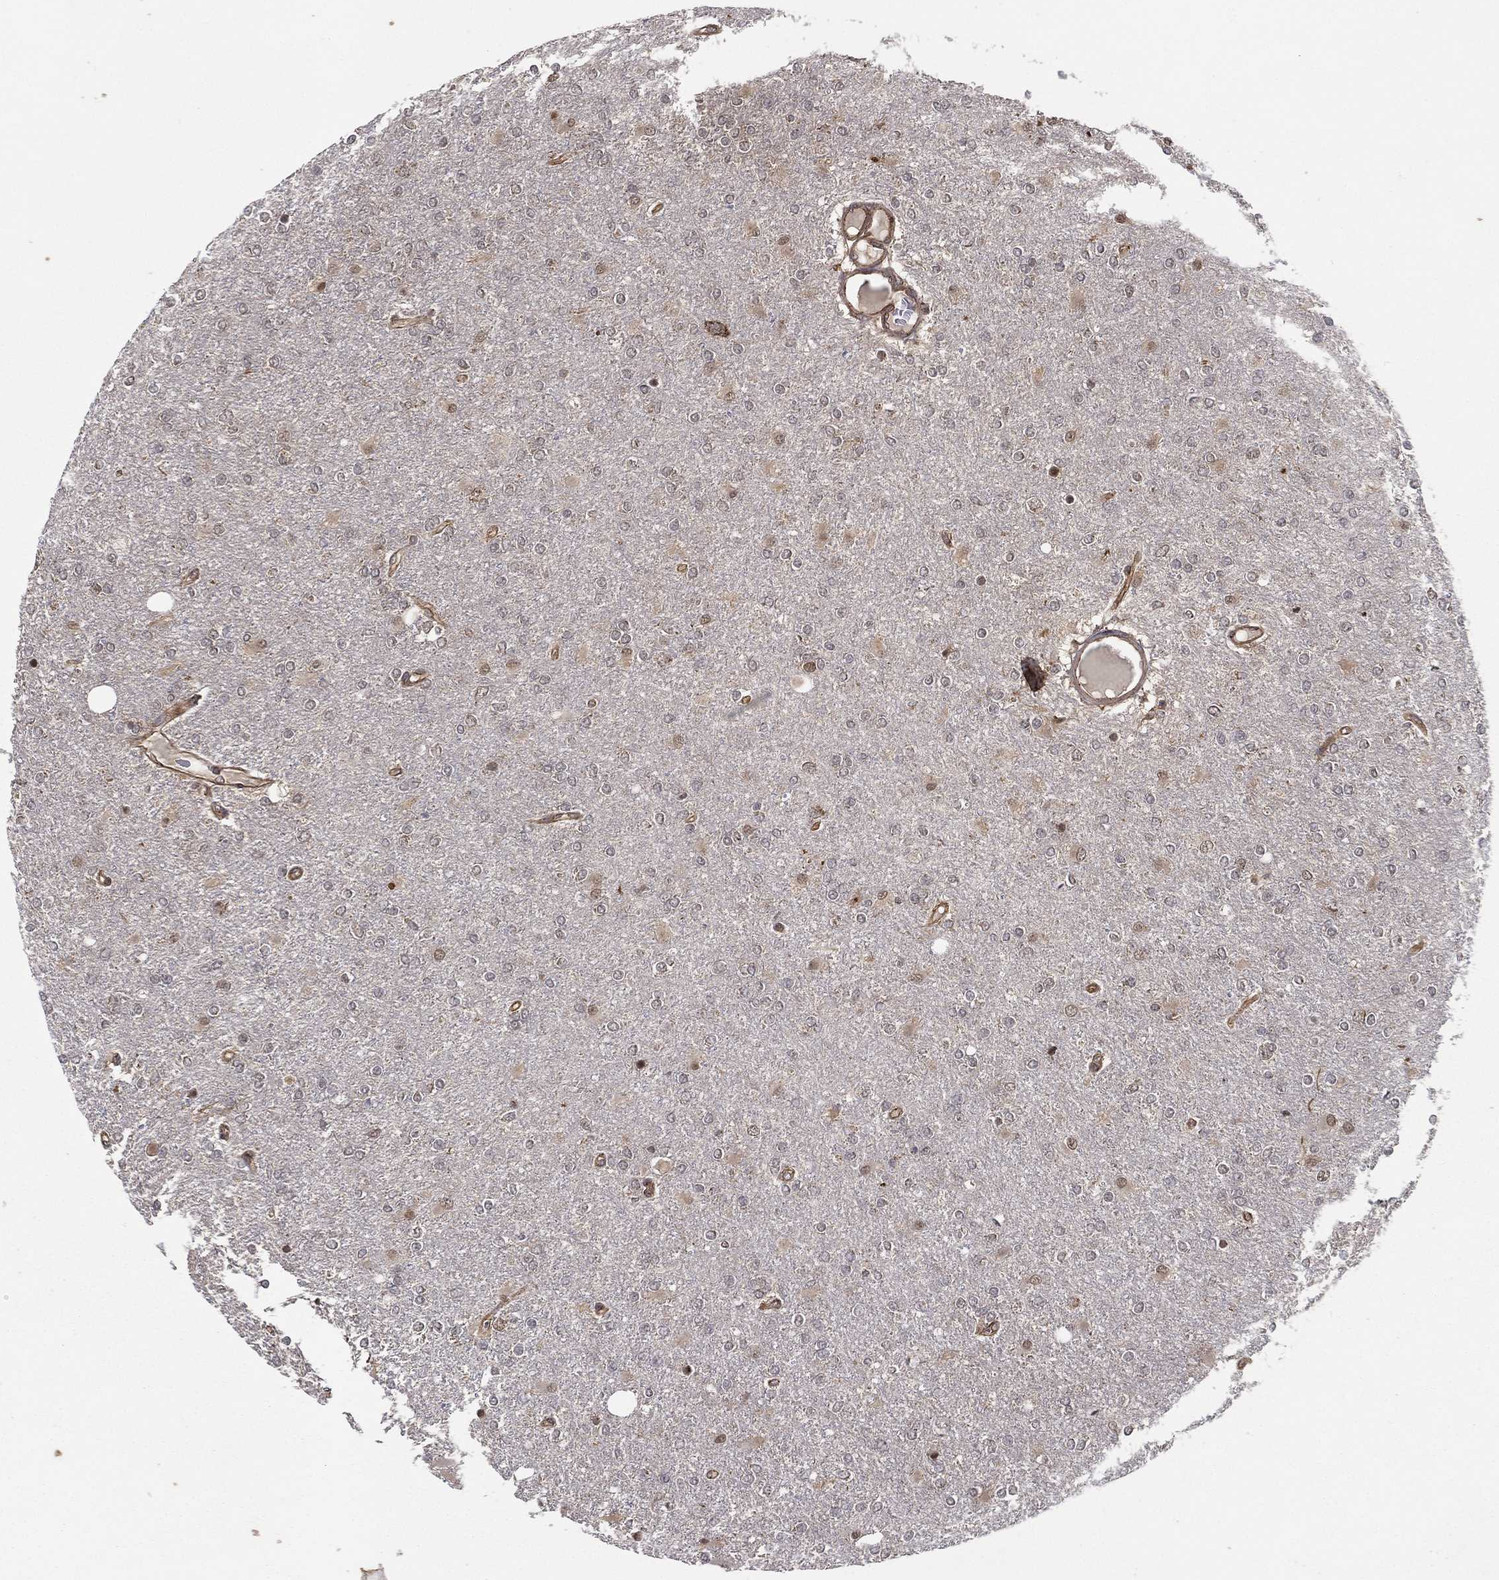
{"staining": {"intensity": "moderate", "quantity": "<25%", "location": "nuclear"}, "tissue": "glioma", "cell_type": "Tumor cells", "image_type": "cancer", "snomed": [{"axis": "morphology", "description": "Glioma, malignant, High grade"}, {"axis": "topography", "description": "Cerebral cortex"}], "caption": "Immunohistochemical staining of human malignant high-grade glioma reveals low levels of moderate nuclear protein expression in about <25% of tumor cells.", "gene": "UACA", "patient": {"sex": "male", "age": 70}}